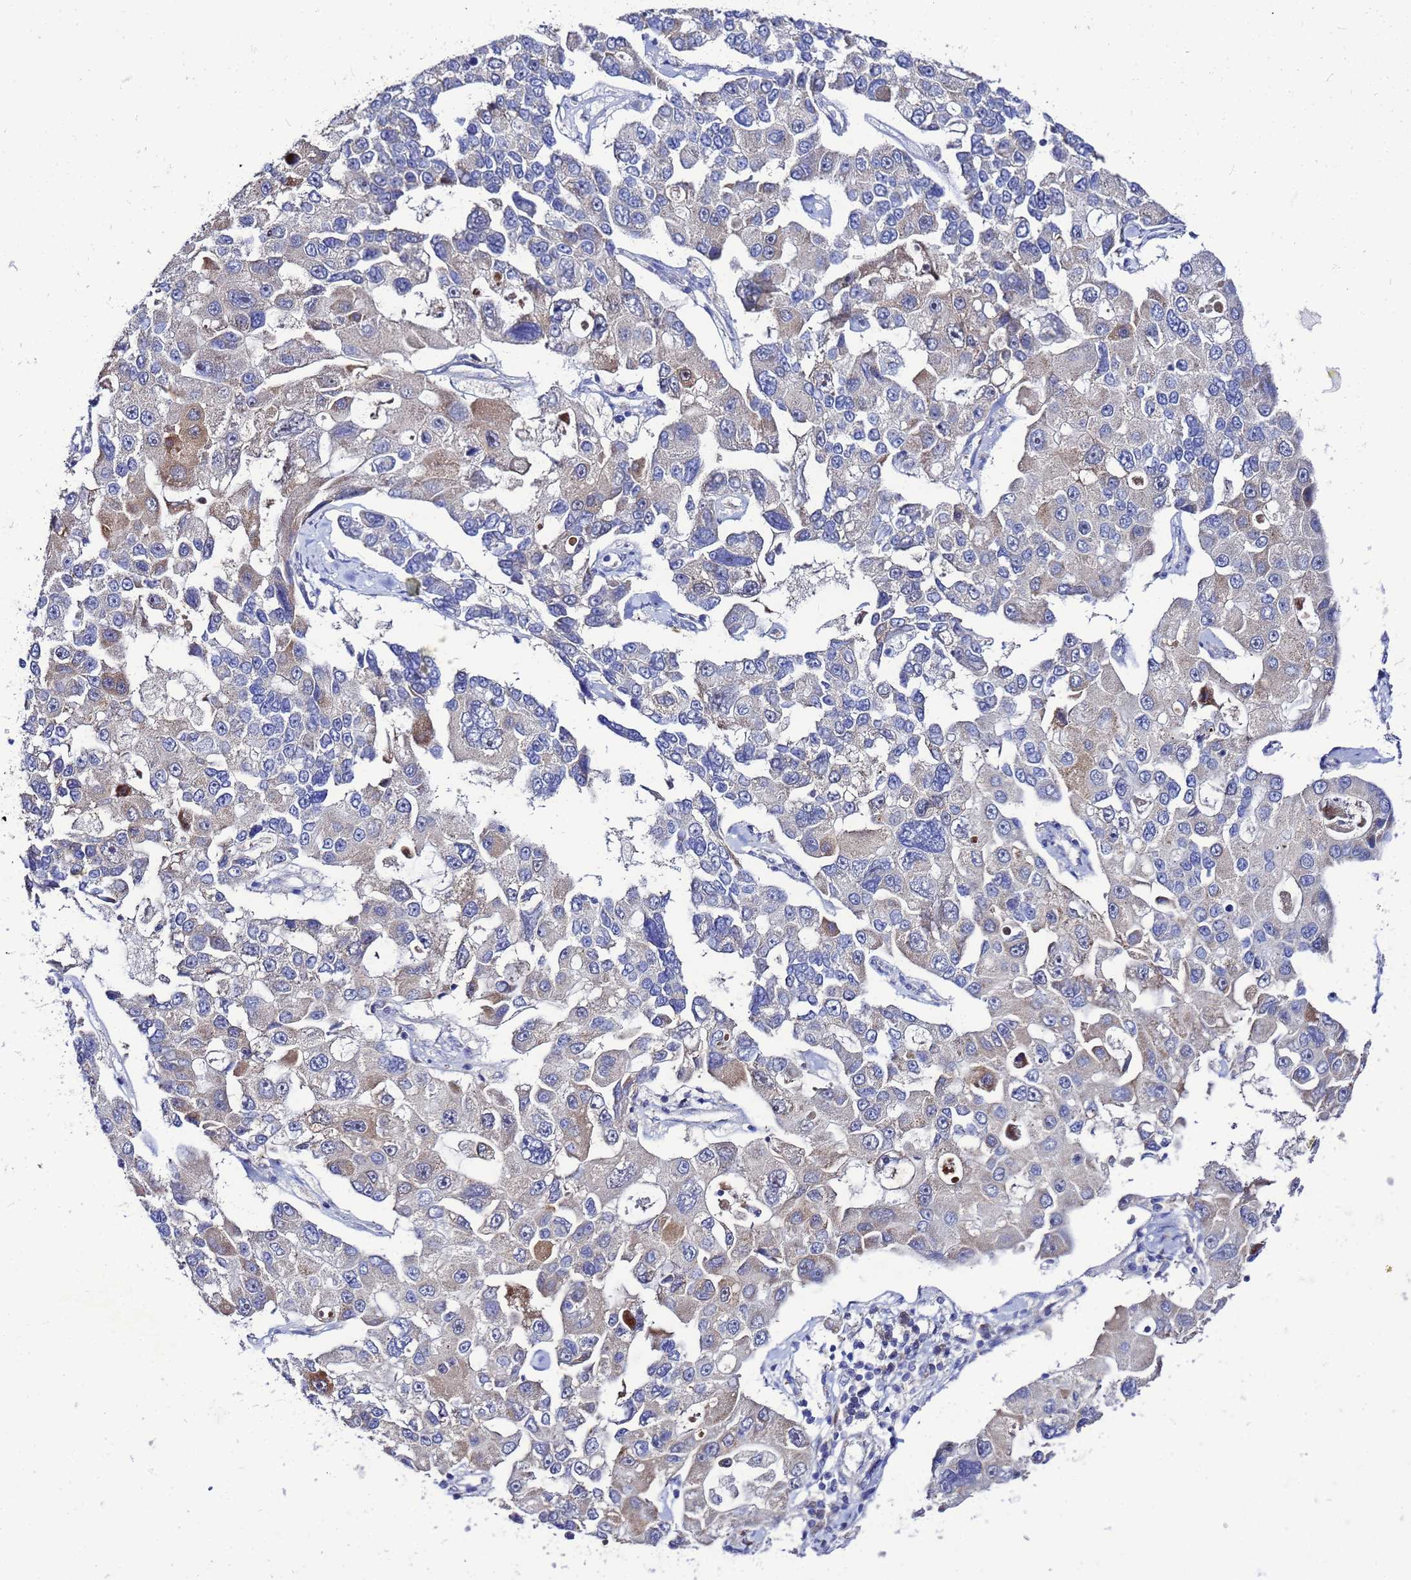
{"staining": {"intensity": "moderate", "quantity": "<25%", "location": "cytoplasmic/membranous"}, "tissue": "lung cancer", "cell_type": "Tumor cells", "image_type": "cancer", "snomed": [{"axis": "morphology", "description": "Adenocarcinoma, NOS"}, {"axis": "topography", "description": "Lung"}], "caption": "A micrograph of human lung cancer stained for a protein shows moderate cytoplasmic/membranous brown staining in tumor cells.", "gene": "FAHD2A", "patient": {"sex": "female", "age": 54}}